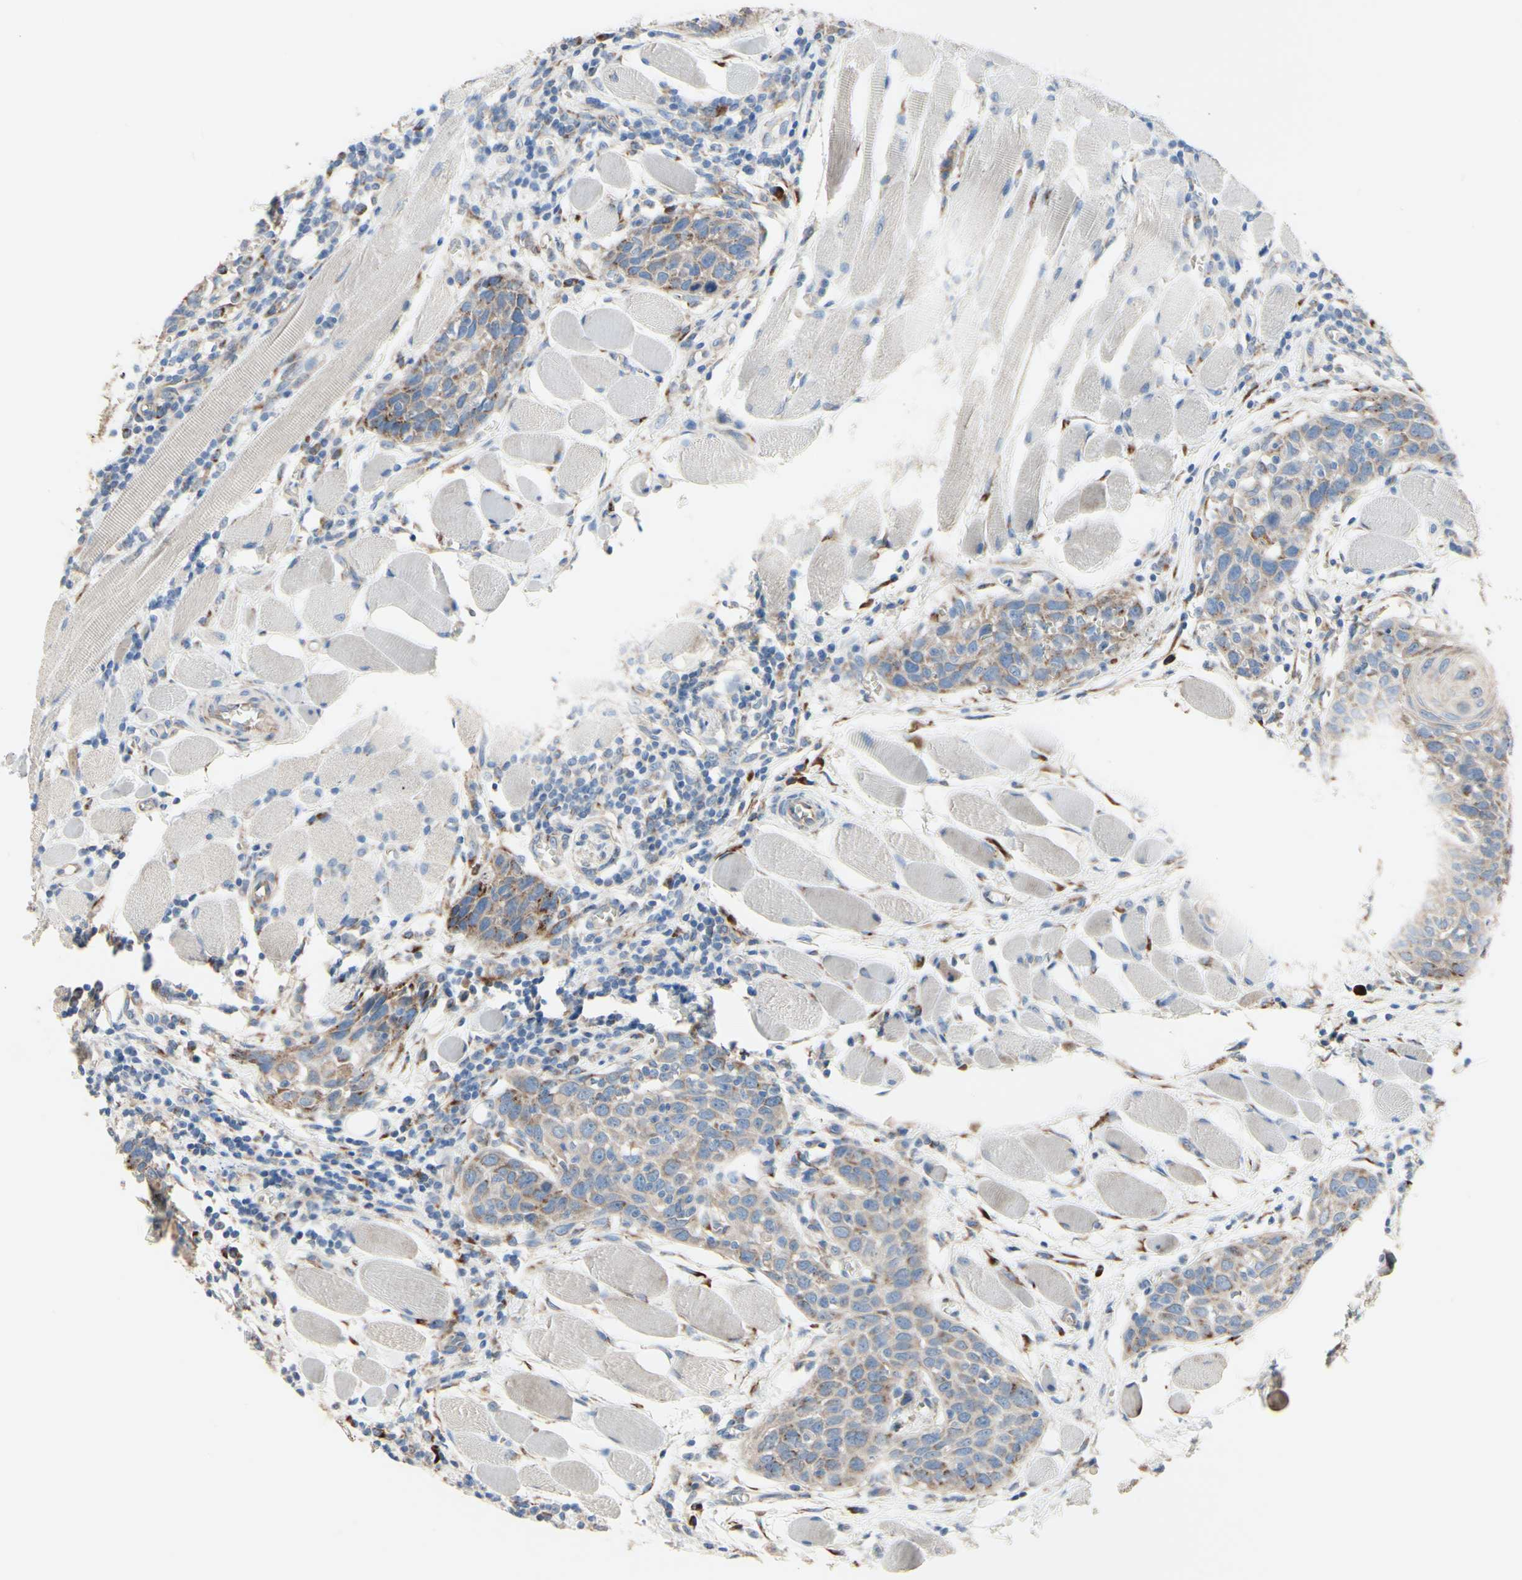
{"staining": {"intensity": "weak", "quantity": ">75%", "location": "cytoplasmic/membranous"}, "tissue": "head and neck cancer", "cell_type": "Tumor cells", "image_type": "cancer", "snomed": [{"axis": "morphology", "description": "Squamous cell carcinoma, NOS"}, {"axis": "topography", "description": "Oral tissue"}, {"axis": "topography", "description": "Head-Neck"}], "caption": "Tumor cells exhibit low levels of weak cytoplasmic/membranous expression in approximately >75% of cells in head and neck squamous cell carcinoma. (brown staining indicates protein expression, while blue staining denotes nuclei).", "gene": "AGPAT5", "patient": {"sex": "female", "age": 50}}